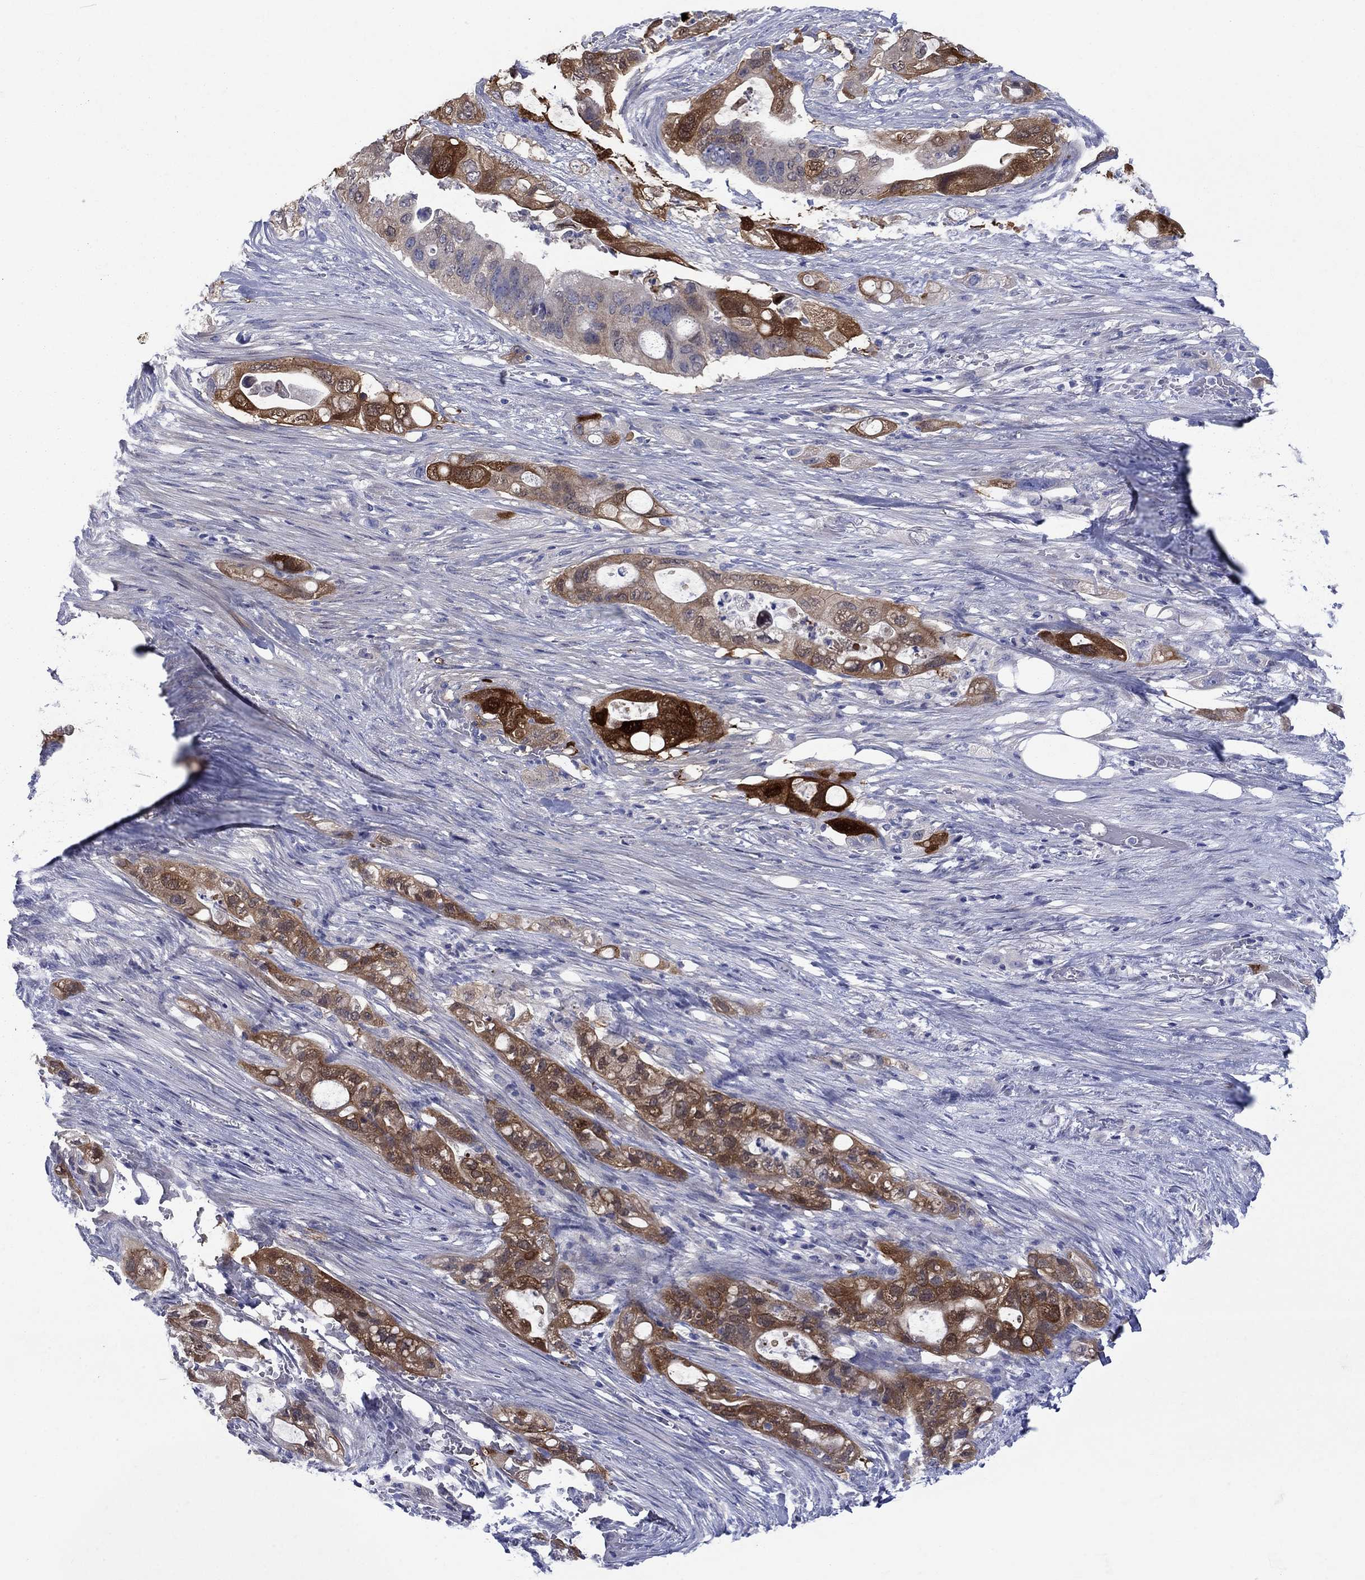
{"staining": {"intensity": "moderate", "quantity": ">75%", "location": "cytoplasmic/membranous"}, "tissue": "pancreatic cancer", "cell_type": "Tumor cells", "image_type": "cancer", "snomed": [{"axis": "morphology", "description": "Adenocarcinoma, NOS"}, {"axis": "topography", "description": "Pancreas"}], "caption": "The micrograph displays immunohistochemical staining of pancreatic cancer (adenocarcinoma). There is moderate cytoplasmic/membranous positivity is appreciated in approximately >75% of tumor cells. The staining was performed using DAB (3,3'-diaminobenzidine), with brown indicating positive protein expression. Nuclei are stained blue with hematoxylin.", "gene": "SULT2B1", "patient": {"sex": "female", "age": 72}}